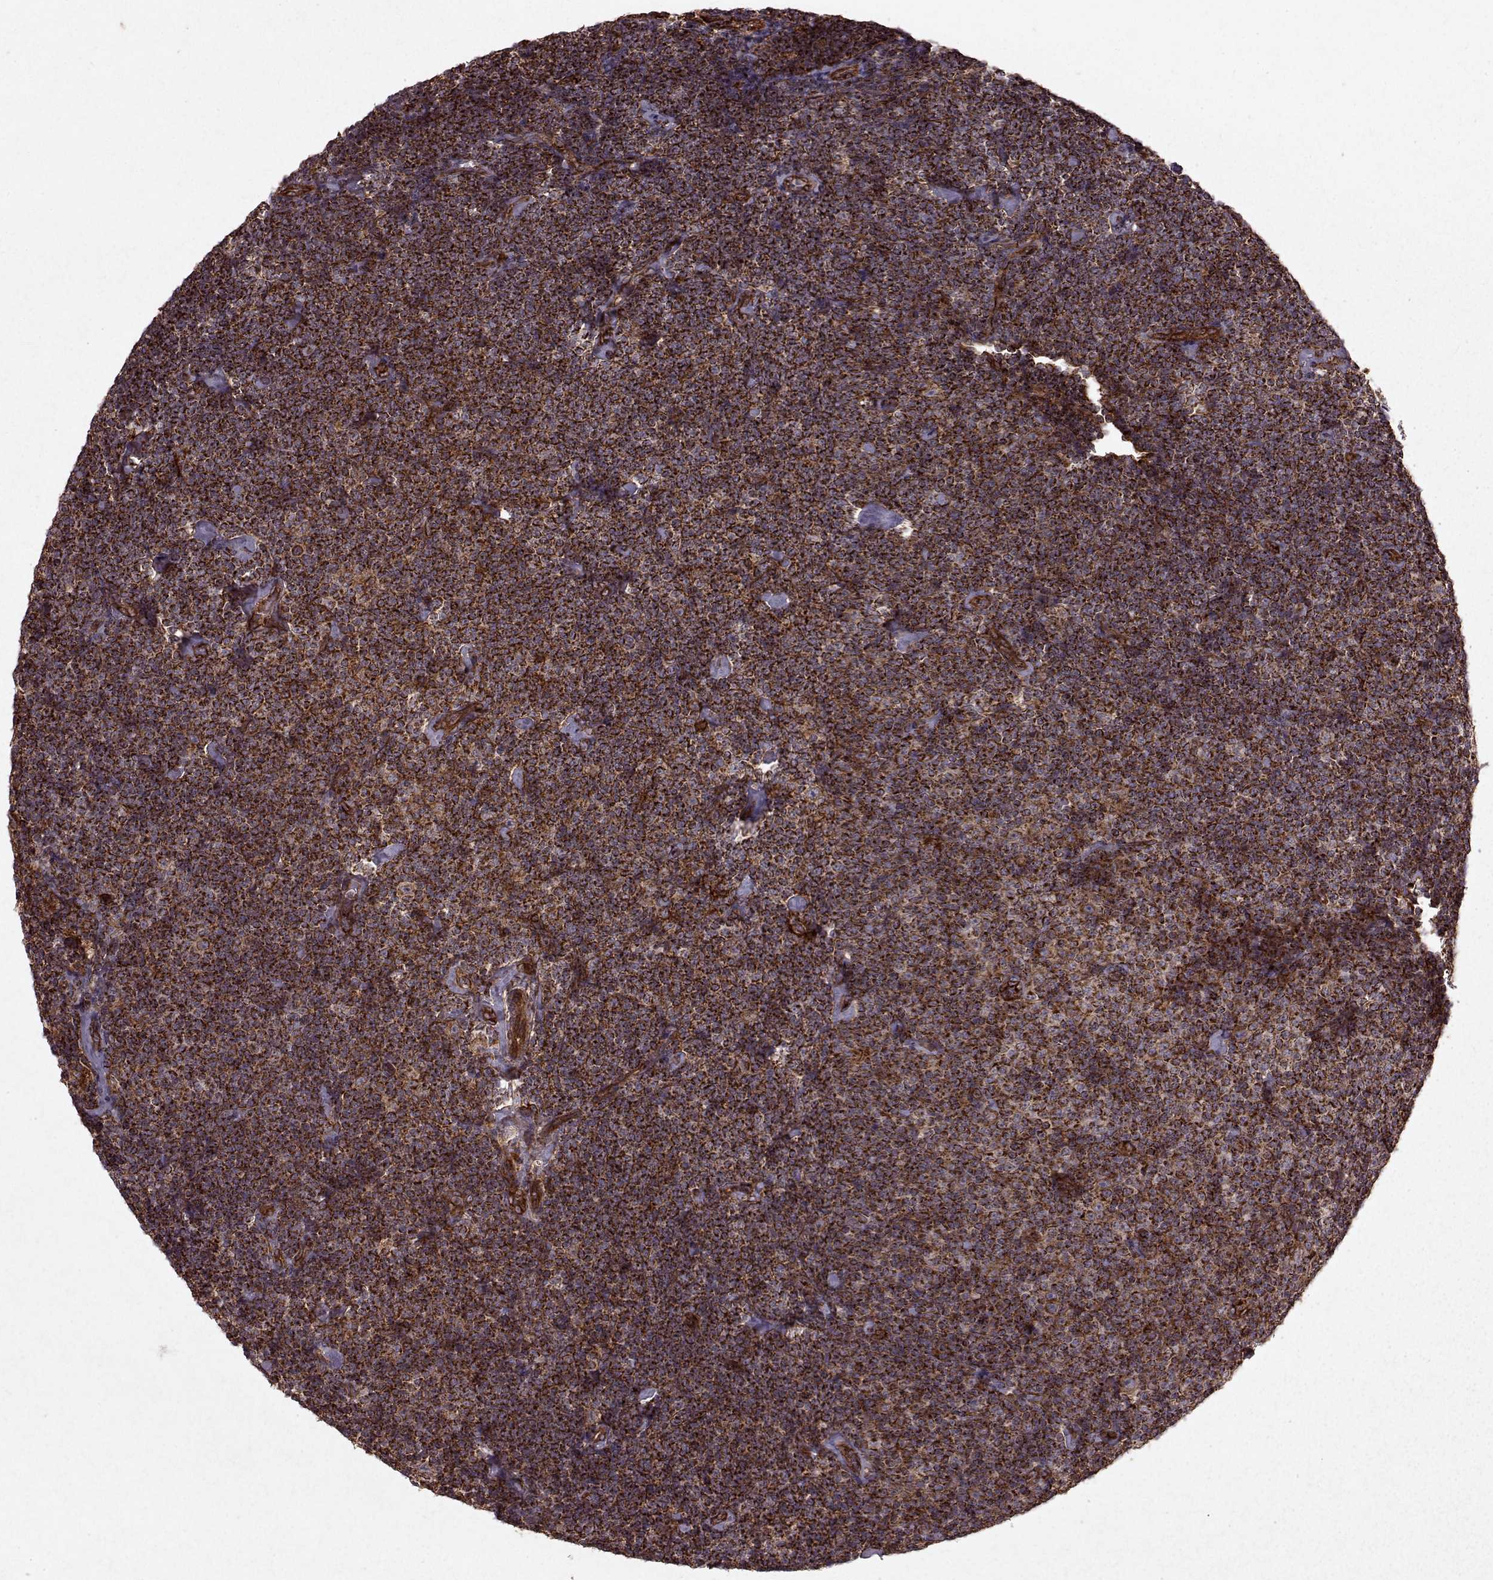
{"staining": {"intensity": "strong", "quantity": ">75%", "location": "cytoplasmic/membranous"}, "tissue": "lymphoma", "cell_type": "Tumor cells", "image_type": "cancer", "snomed": [{"axis": "morphology", "description": "Malignant lymphoma, non-Hodgkin's type, Low grade"}, {"axis": "topography", "description": "Lymph node"}], "caption": "Malignant lymphoma, non-Hodgkin's type (low-grade) stained for a protein reveals strong cytoplasmic/membranous positivity in tumor cells.", "gene": "FXN", "patient": {"sex": "male", "age": 81}}